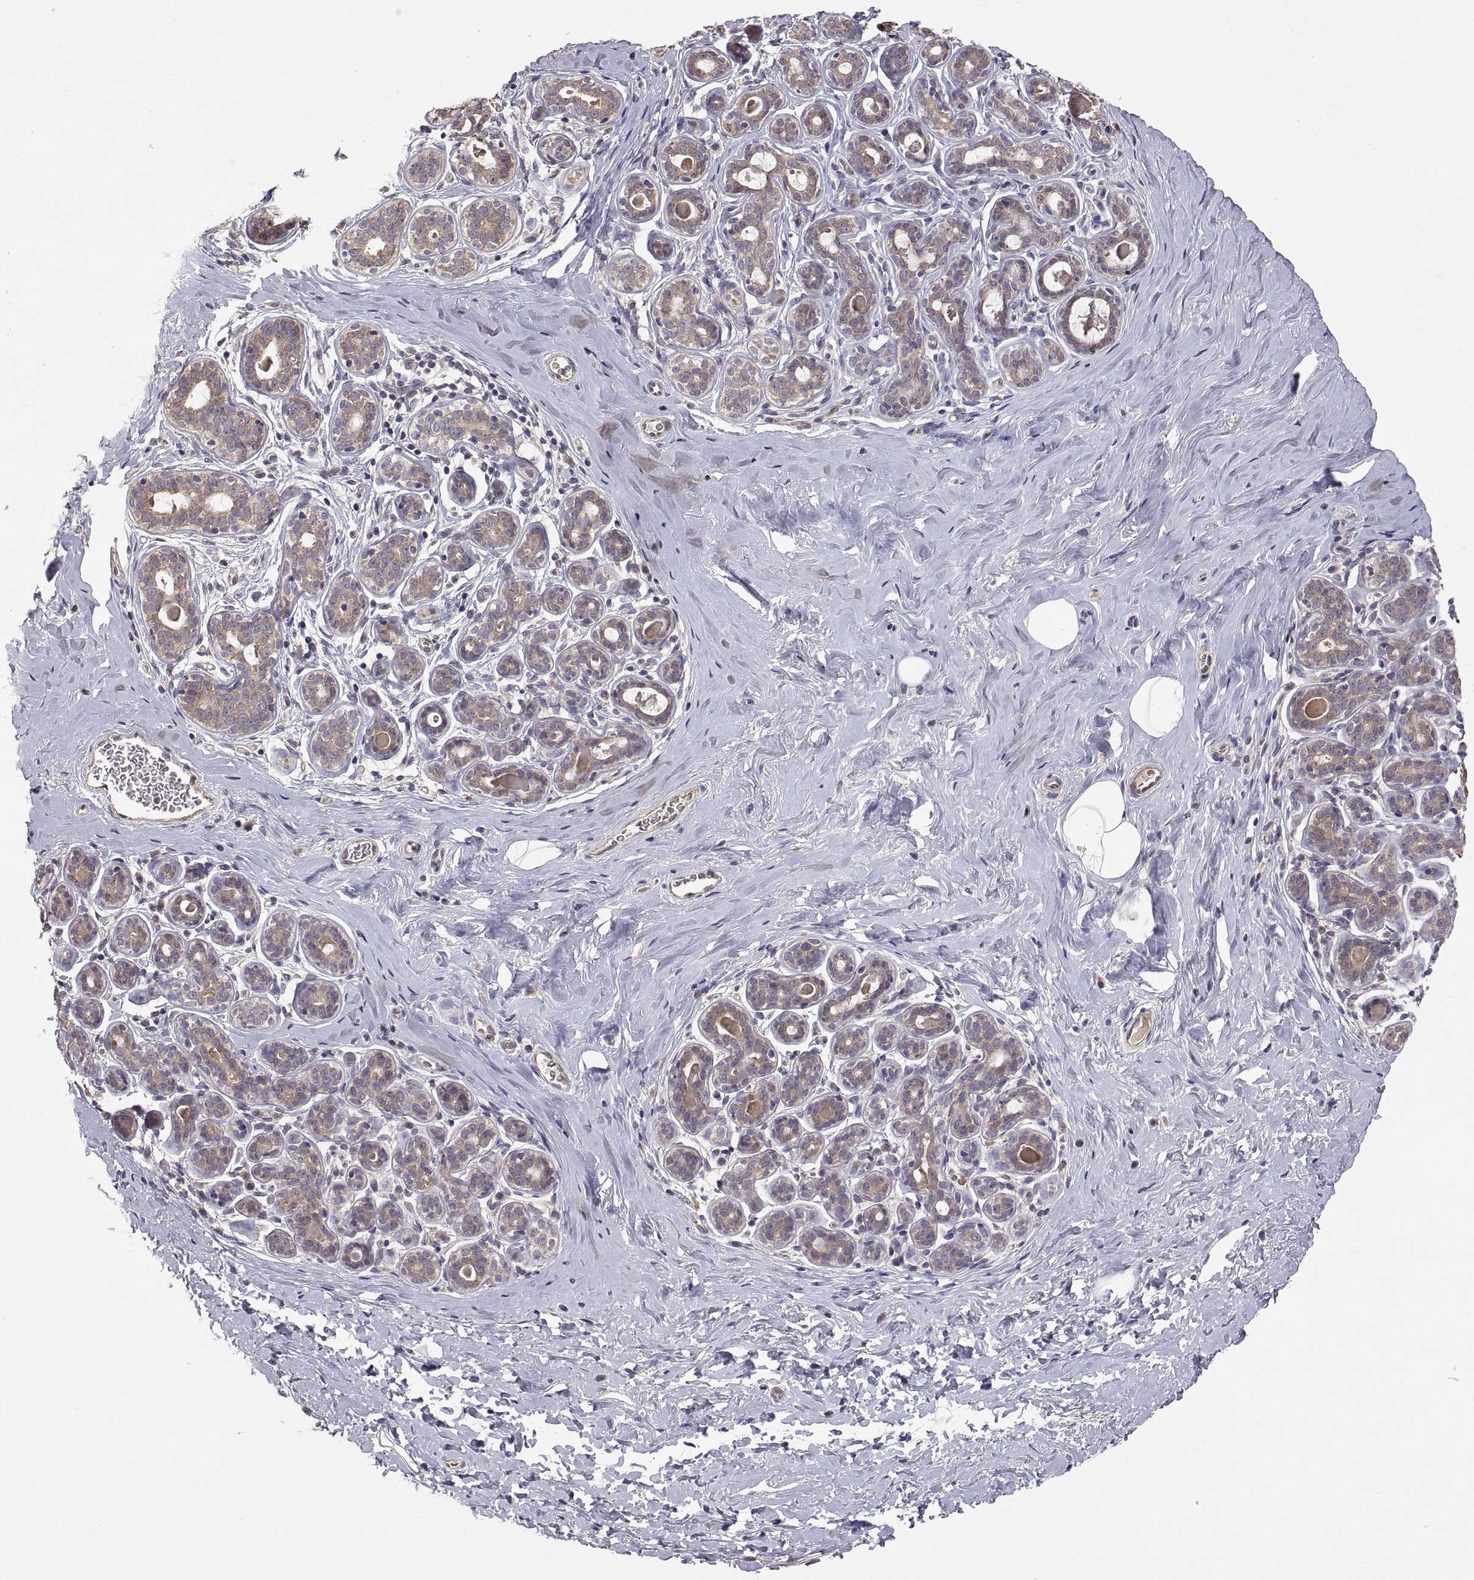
{"staining": {"intensity": "negative", "quantity": "none", "location": "none"}, "tissue": "breast", "cell_type": "Adipocytes", "image_type": "normal", "snomed": [{"axis": "morphology", "description": "Normal tissue, NOS"}, {"axis": "topography", "description": "Skin"}, {"axis": "topography", "description": "Breast"}], "caption": "IHC of benign human breast reveals no positivity in adipocytes. The staining was performed using DAB (3,3'-diaminobenzidine) to visualize the protein expression in brown, while the nuclei were stained in blue with hematoxylin (Magnification: 20x).", "gene": "LAMA1", "patient": {"sex": "female", "age": 43}}